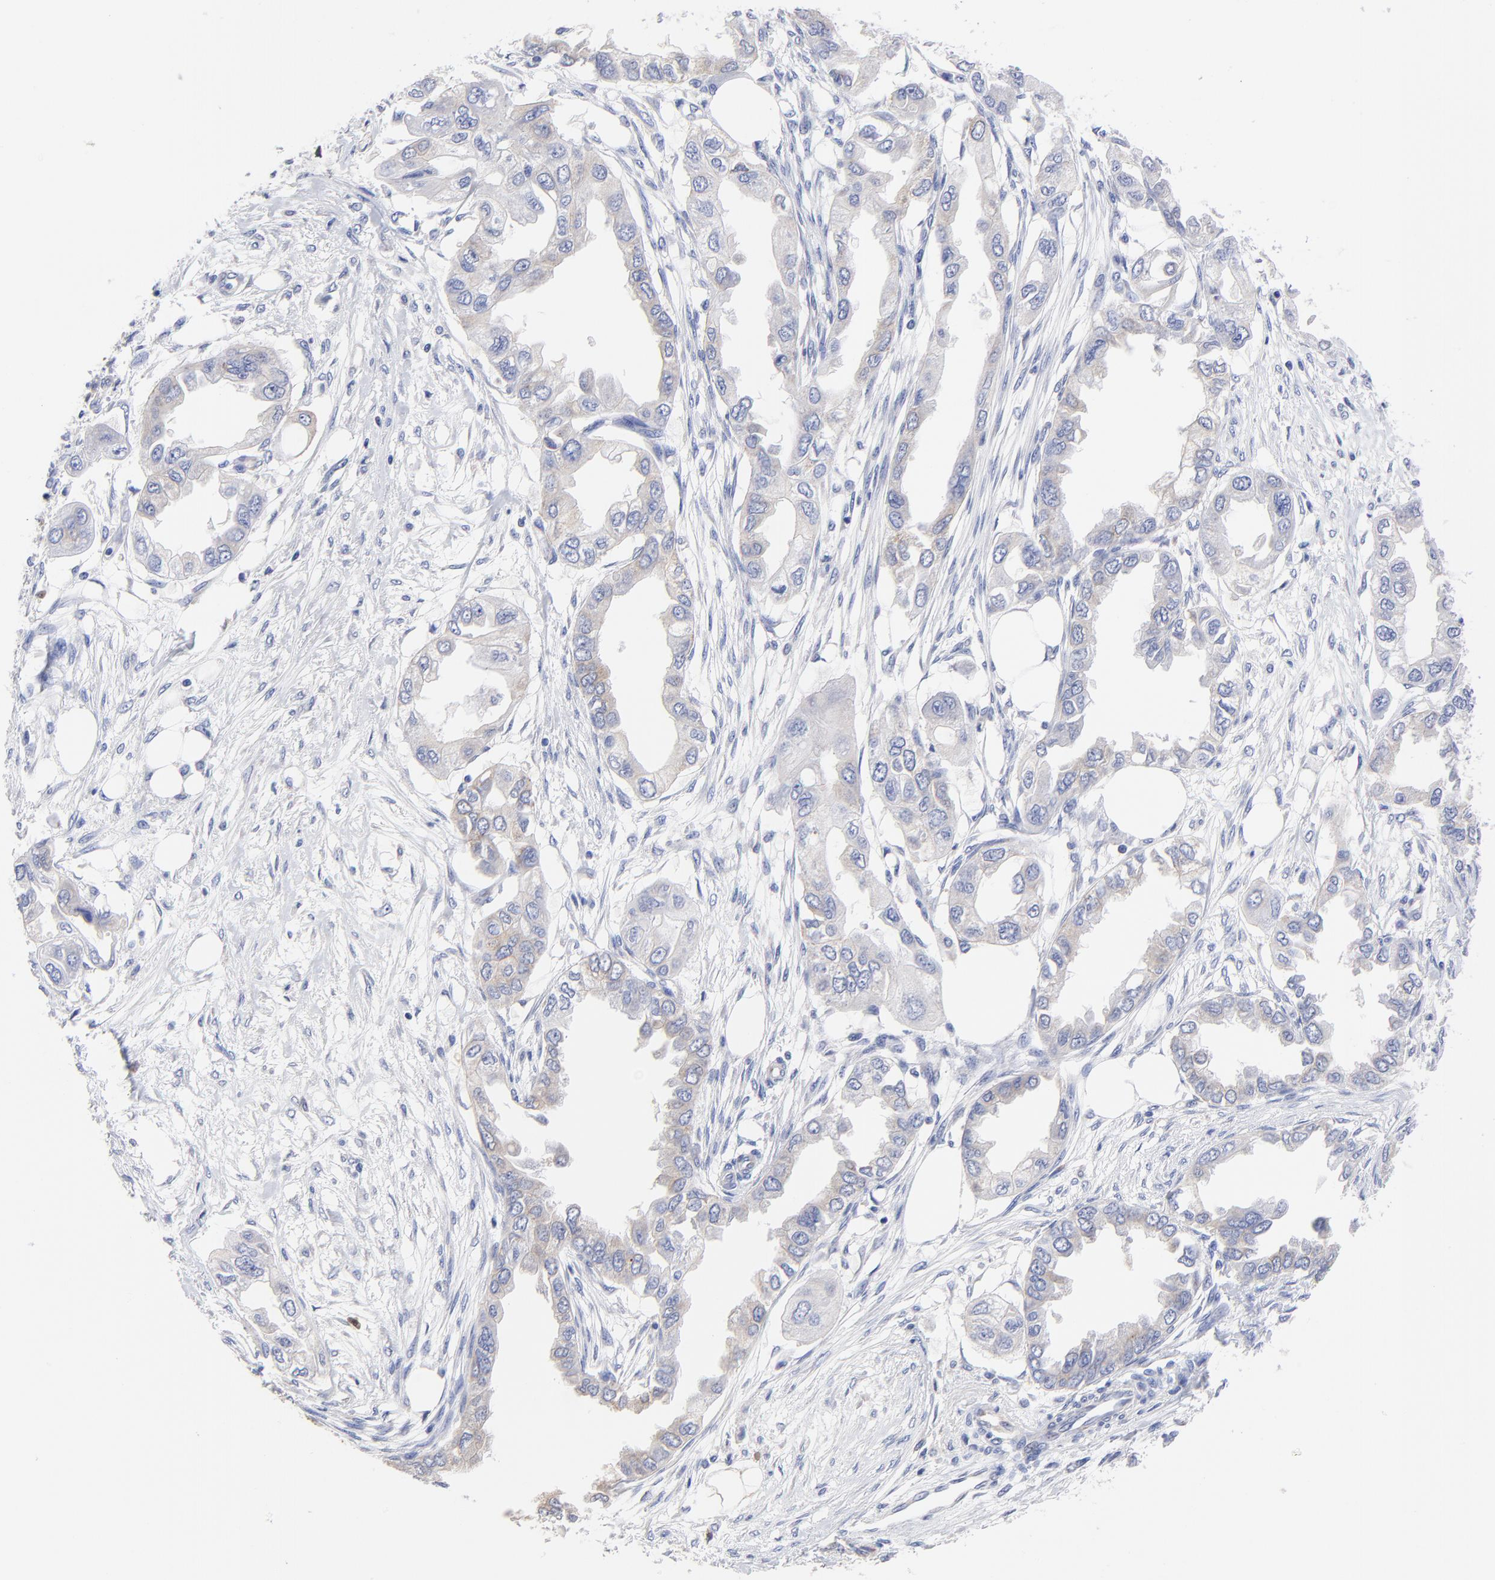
{"staining": {"intensity": "weak", "quantity": "25%-75%", "location": "cytoplasmic/membranous"}, "tissue": "endometrial cancer", "cell_type": "Tumor cells", "image_type": "cancer", "snomed": [{"axis": "morphology", "description": "Adenocarcinoma, NOS"}, {"axis": "topography", "description": "Endometrium"}], "caption": "Endometrial cancer (adenocarcinoma) stained with immunohistochemistry reveals weak cytoplasmic/membranous staining in about 25%-75% of tumor cells.", "gene": "LAX1", "patient": {"sex": "female", "age": 67}}